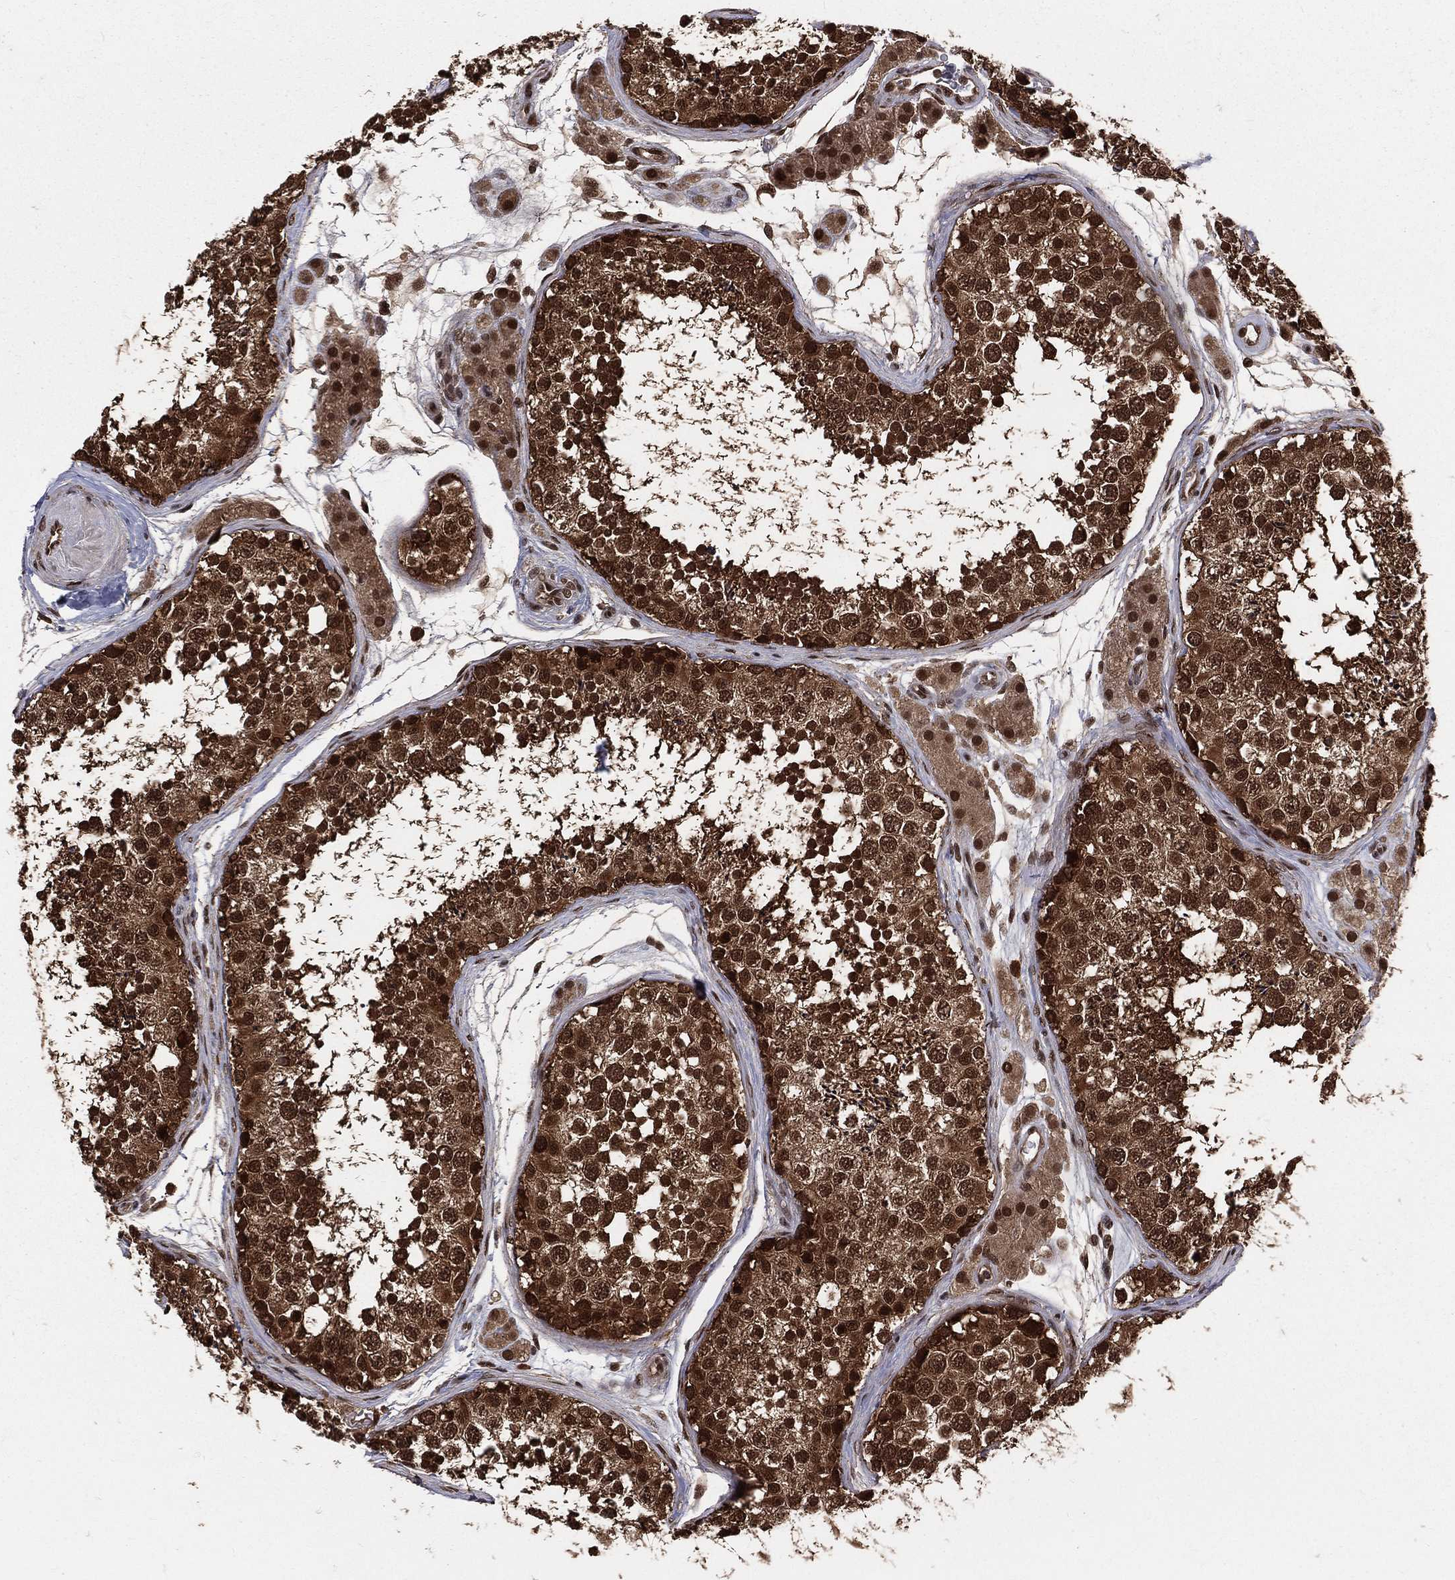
{"staining": {"intensity": "strong", "quantity": ">75%", "location": "cytoplasmic/membranous,nuclear"}, "tissue": "testis", "cell_type": "Cells in seminiferous ducts", "image_type": "normal", "snomed": [{"axis": "morphology", "description": "Normal tissue, NOS"}, {"axis": "topography", "description": "Testis"}], "caption": "High-magnification brightfield microscopy of benign testis stained with DAB (3,3'-diaminobenzidine) (brown) and counterstained with hematoxylin (blue). cells in seminiferous ducts exhibit strong cytoplasmic/membranous,nuclear staining is identified in approximately>75% of cells. Using DAB (3,3'-diaminobenzidine) (brown) and hematoxylin (blue) stains, captured at high magnification using brightfield microscopy.", "gene": "COPS4", "patient": {"sex": "male", "age": 41}}